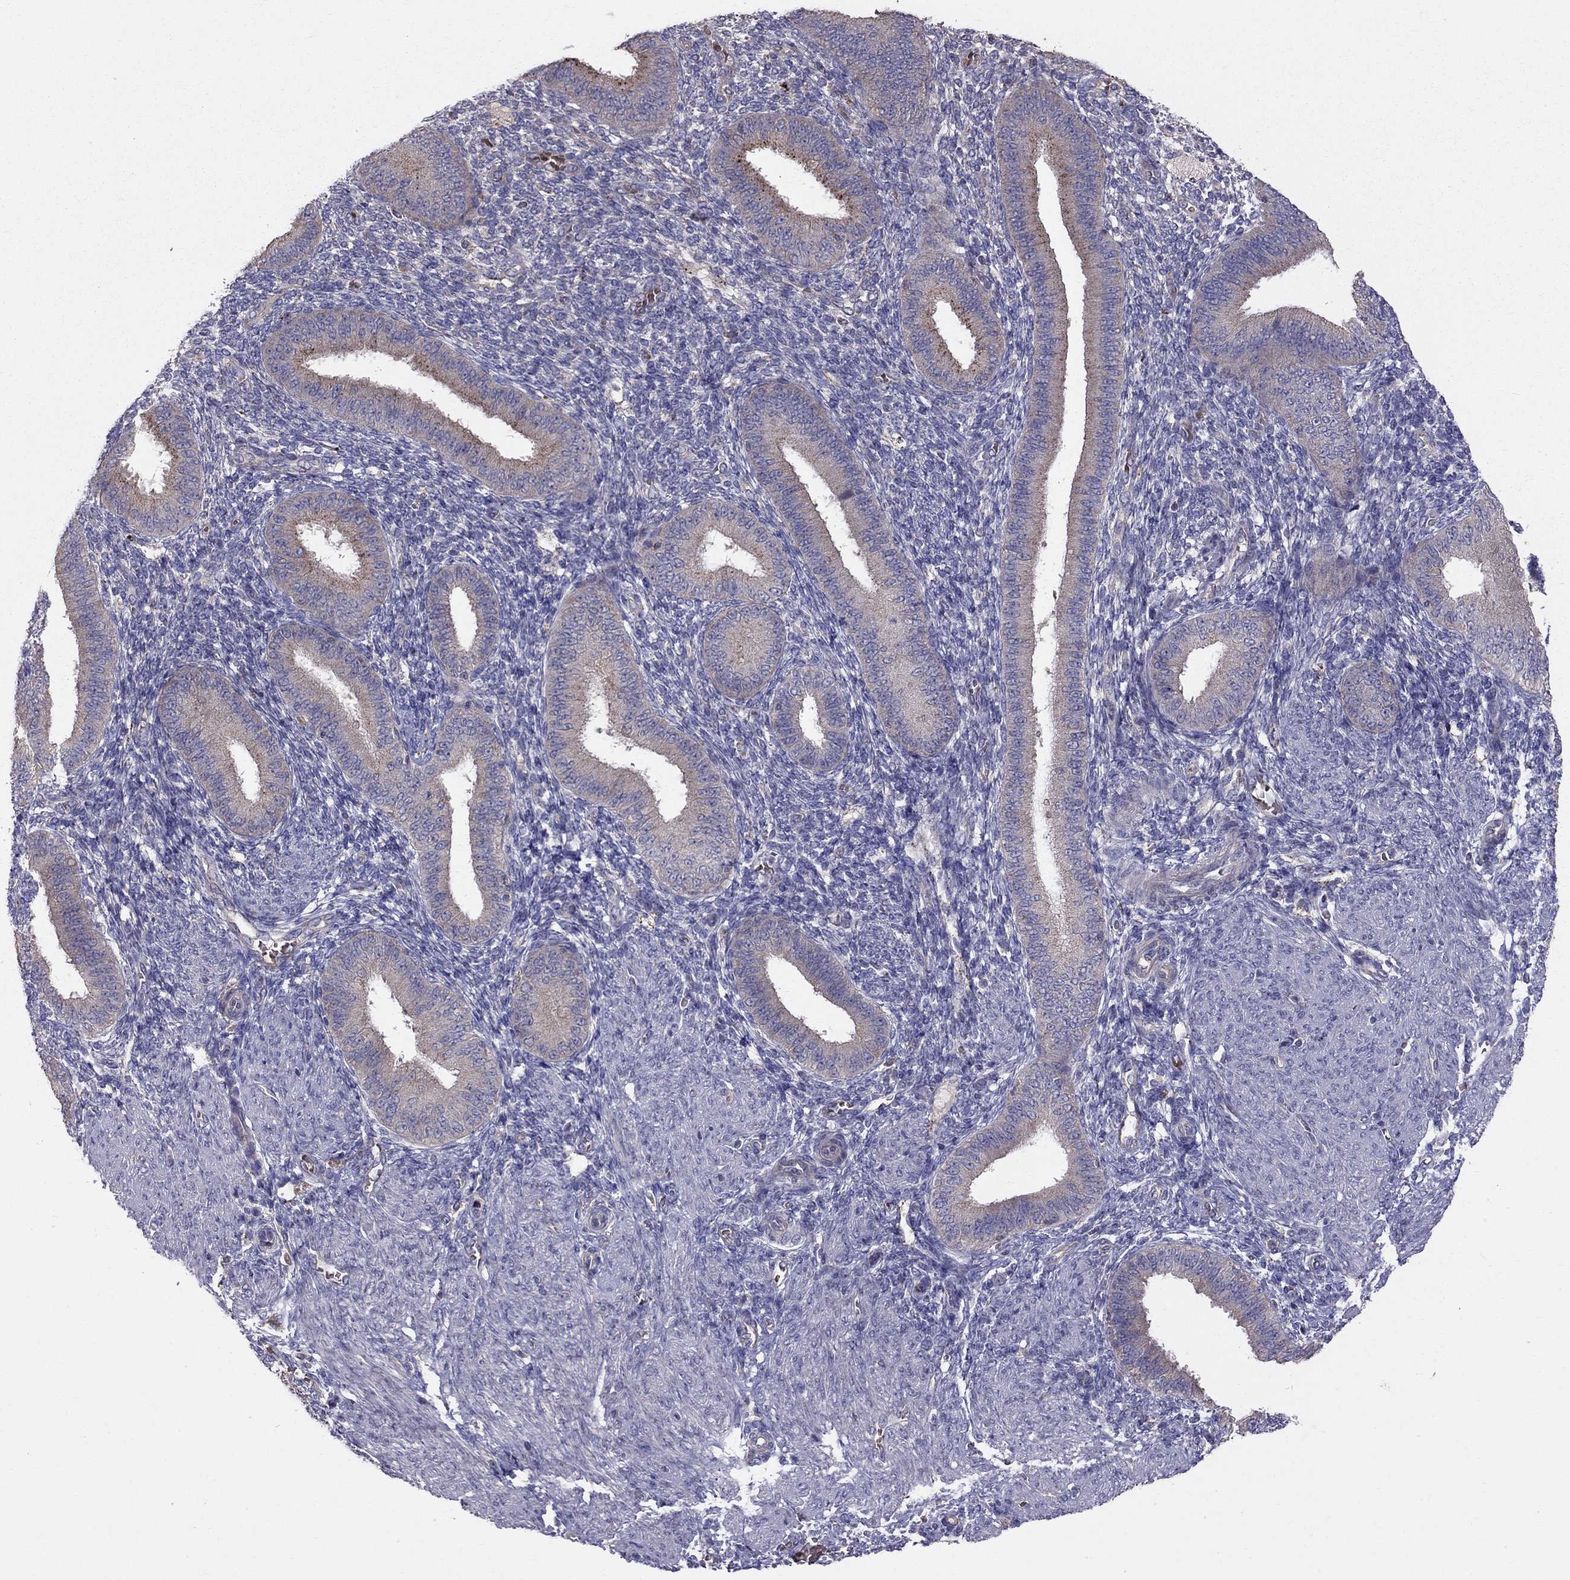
{"staining": {"intensity": "negative", "quantity": "none", "location": "none"}, "tissue": "endometrium", "cell_type": "Cells in endometrial stroma", "image_type": "normal", "snomed": [{"axis": "morphology", "description": "Normal tissue, NOS"}, {"axis": "topography", "description": "Endometrium"}], "caption": "This is an IHC micrograph of unremarkable human endometrium. There is no staining in cells in endometrial stroma.", "gene": "PIK3CG", "patient": {"sex": "female", "age": 39}}